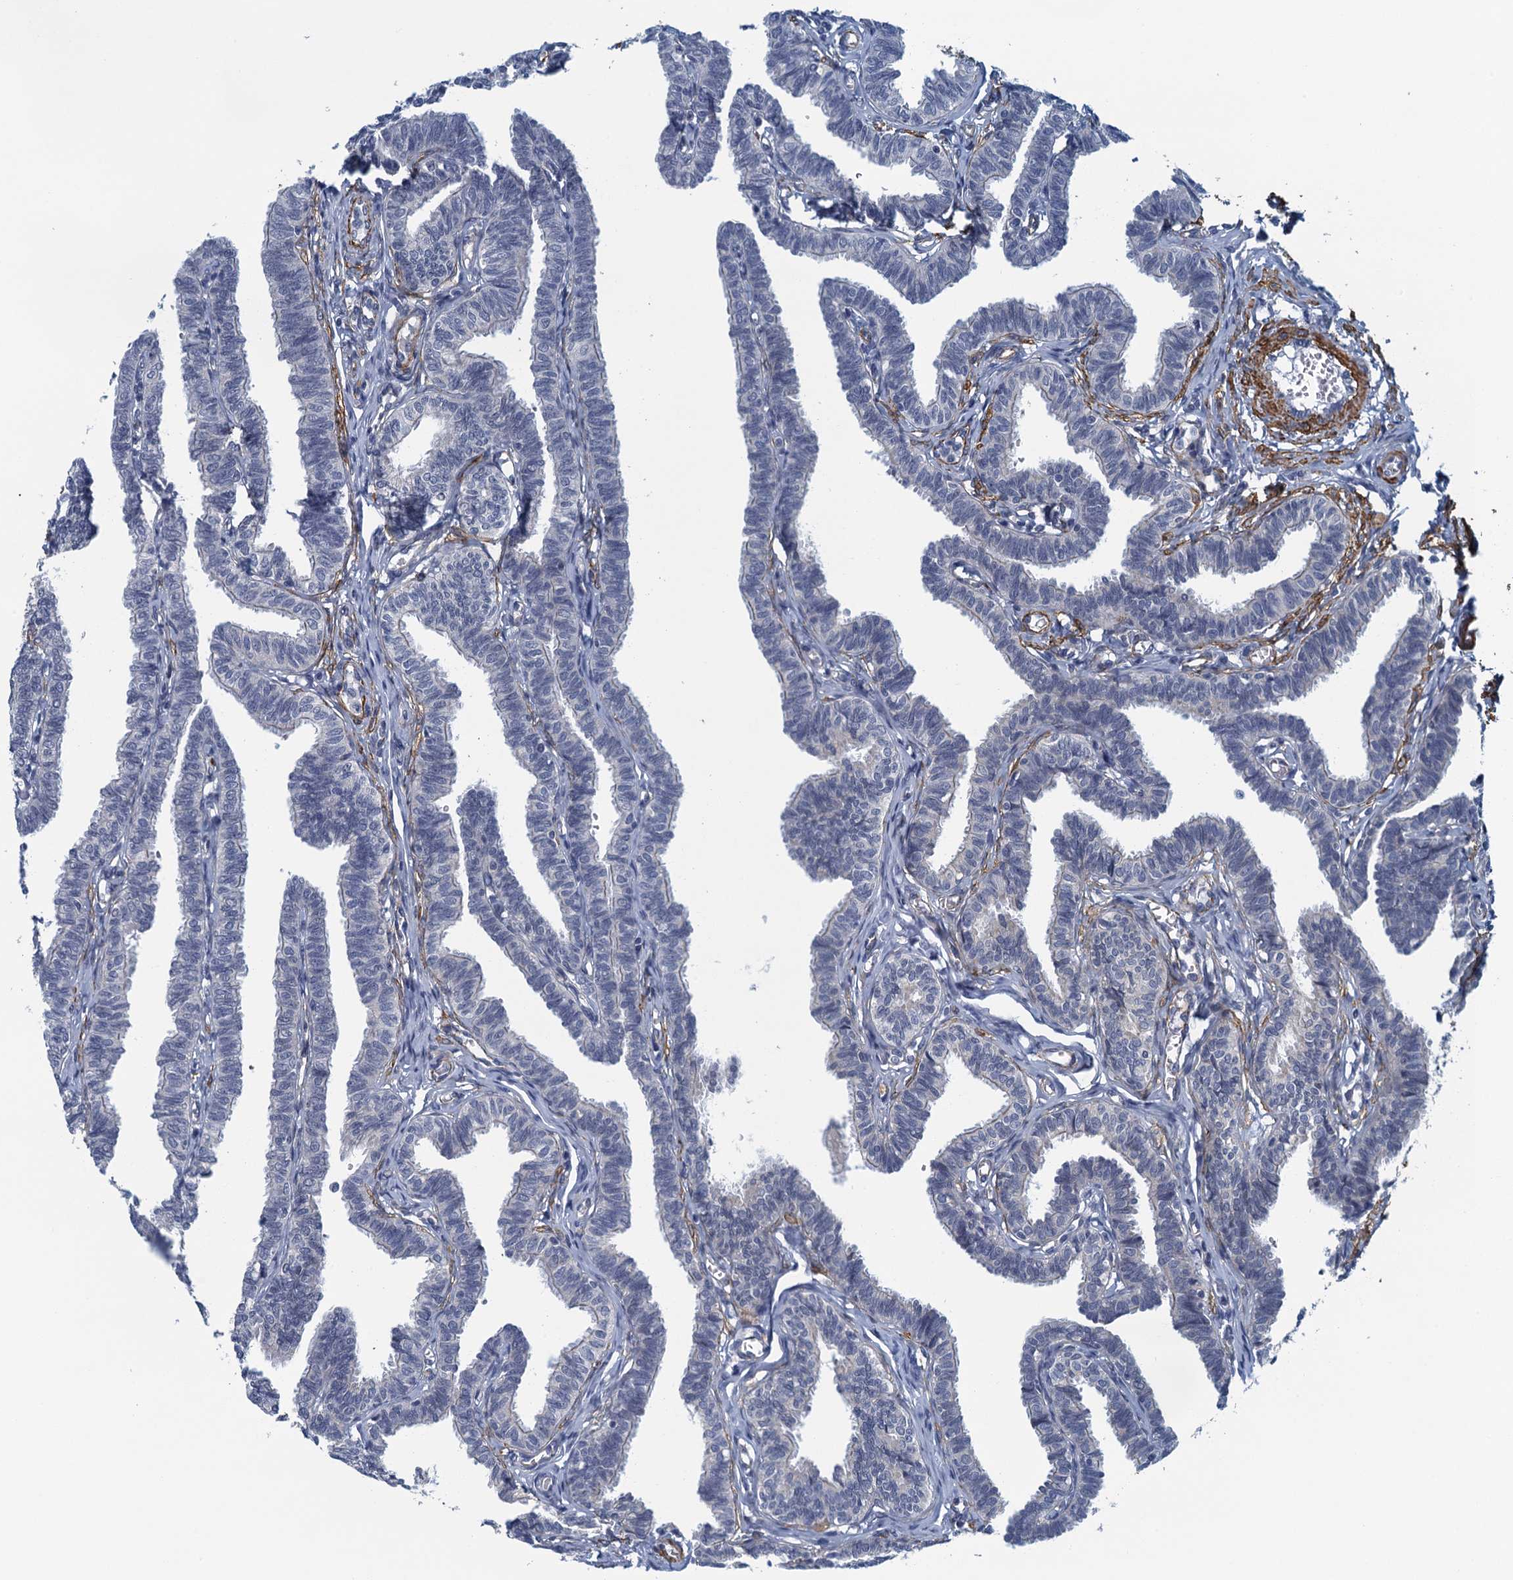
{"staining": {"intensity": "negative", "quantity": "none", "location": "none"}, "tissue": "fallopian tube", "cell_type": "Glandular cells", "image_type": "normal", "snomed": [{"axis": "morphology", "description": "Normal tissue, NOS"}, {"axis": "topography", "description": "Fallopian tube"}, {"axis": "topography", "description": "Ovary"}], "caption": "Glandular cells are negative for protein expression in unremarkable human fallopian tube.", "gene": "ALG2", "patient": {"sex": "female", "age": 23}}